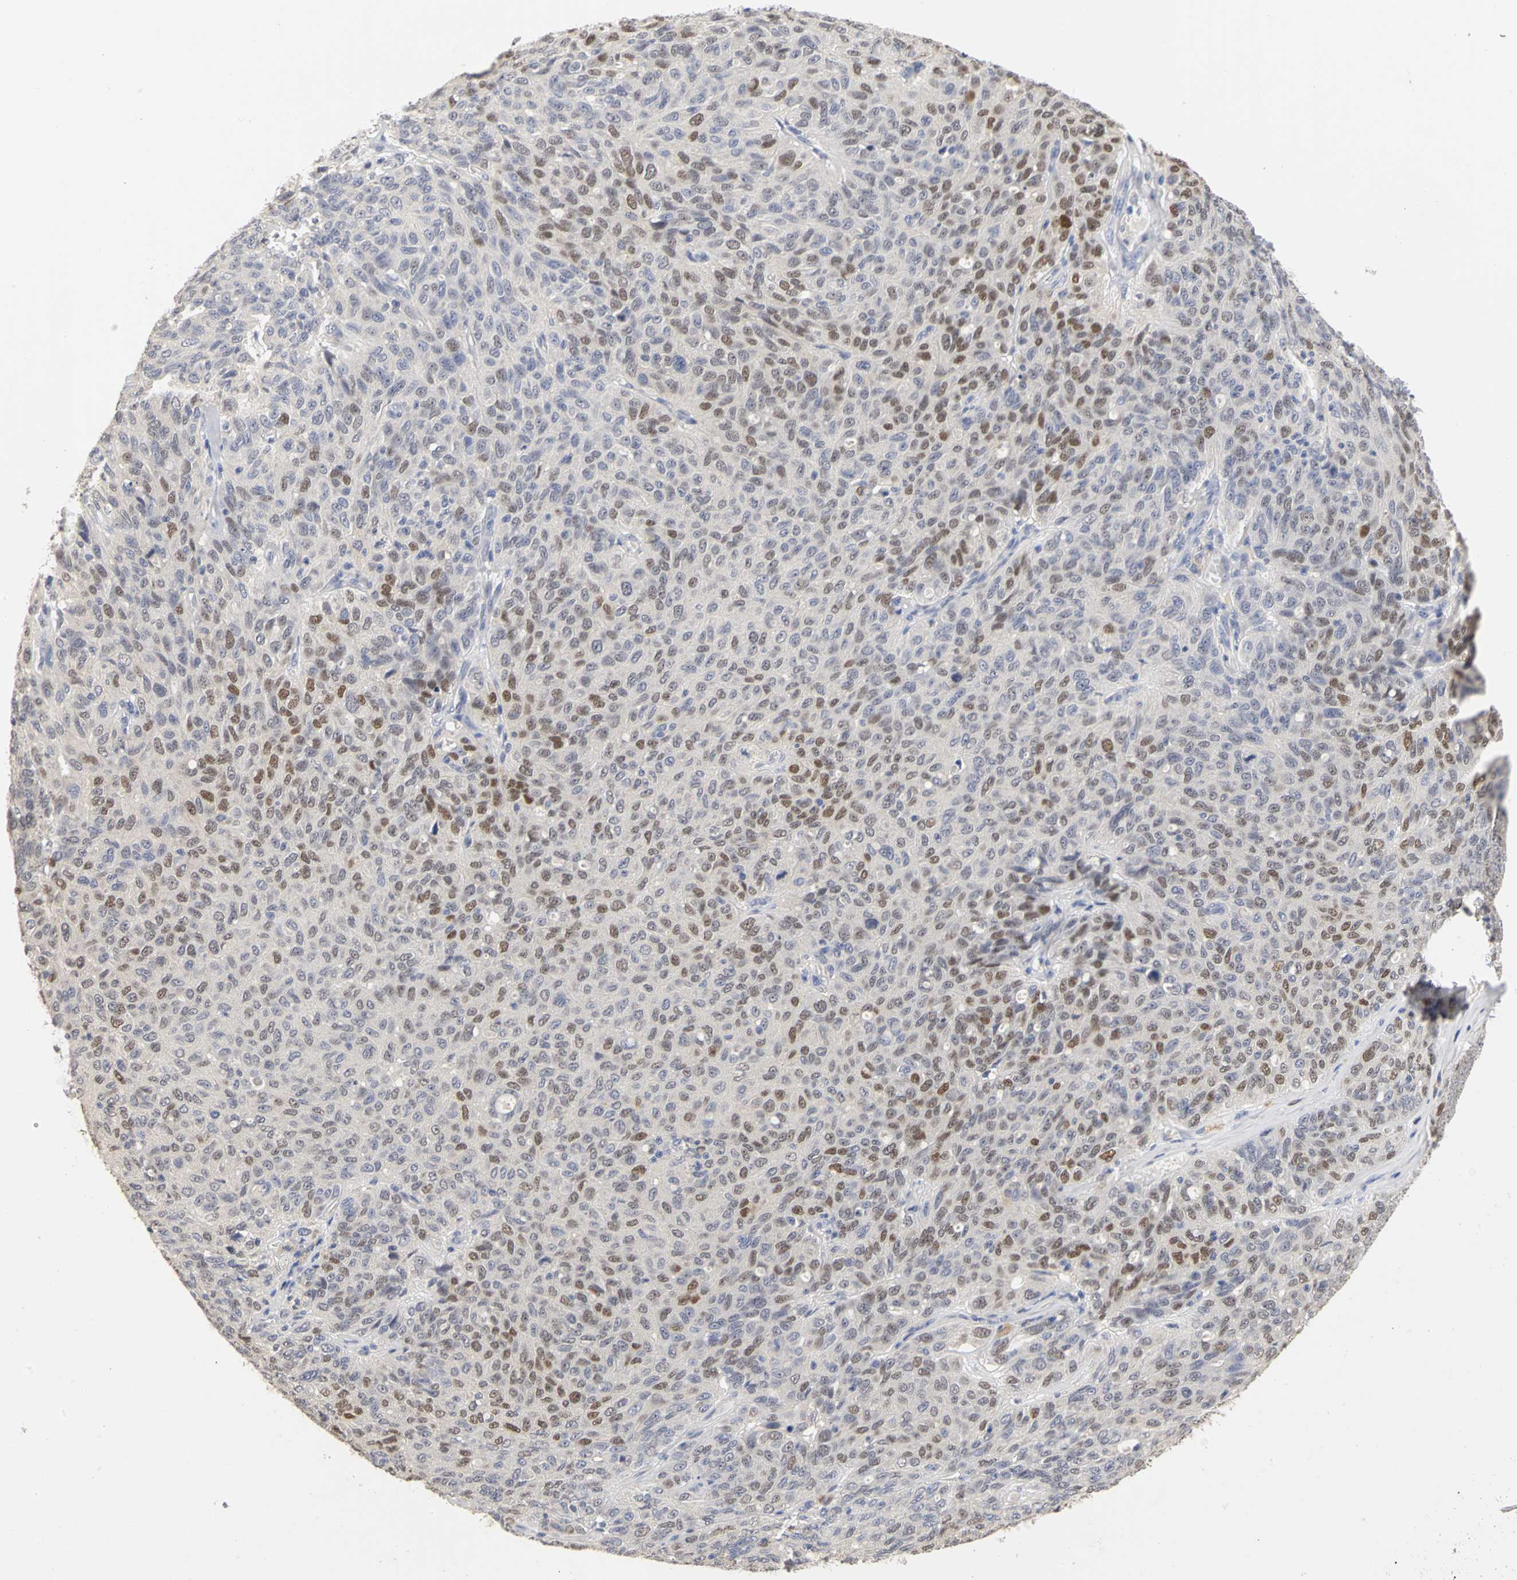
{"staining": {"intensity": "moderate", "quantity": "<25%", "location": "nuclear"}, "tissue": "ovarian cancer", "cell_type": "Tumor cells", "image_type": "cancer", "snomed": [{"axis": "morphology", "description": "Carcinoma, endometroid"}, {"axis": "topography", "description": "Ovary"}], "caption": "Protein staining shows moderate nuclear expression in about <25% of tumor cells in ovarian cancer. (IHC, brightfield microscopy, high magnification).", "gene": "PGR", "patient": {"sex": "female", "age": 60}}